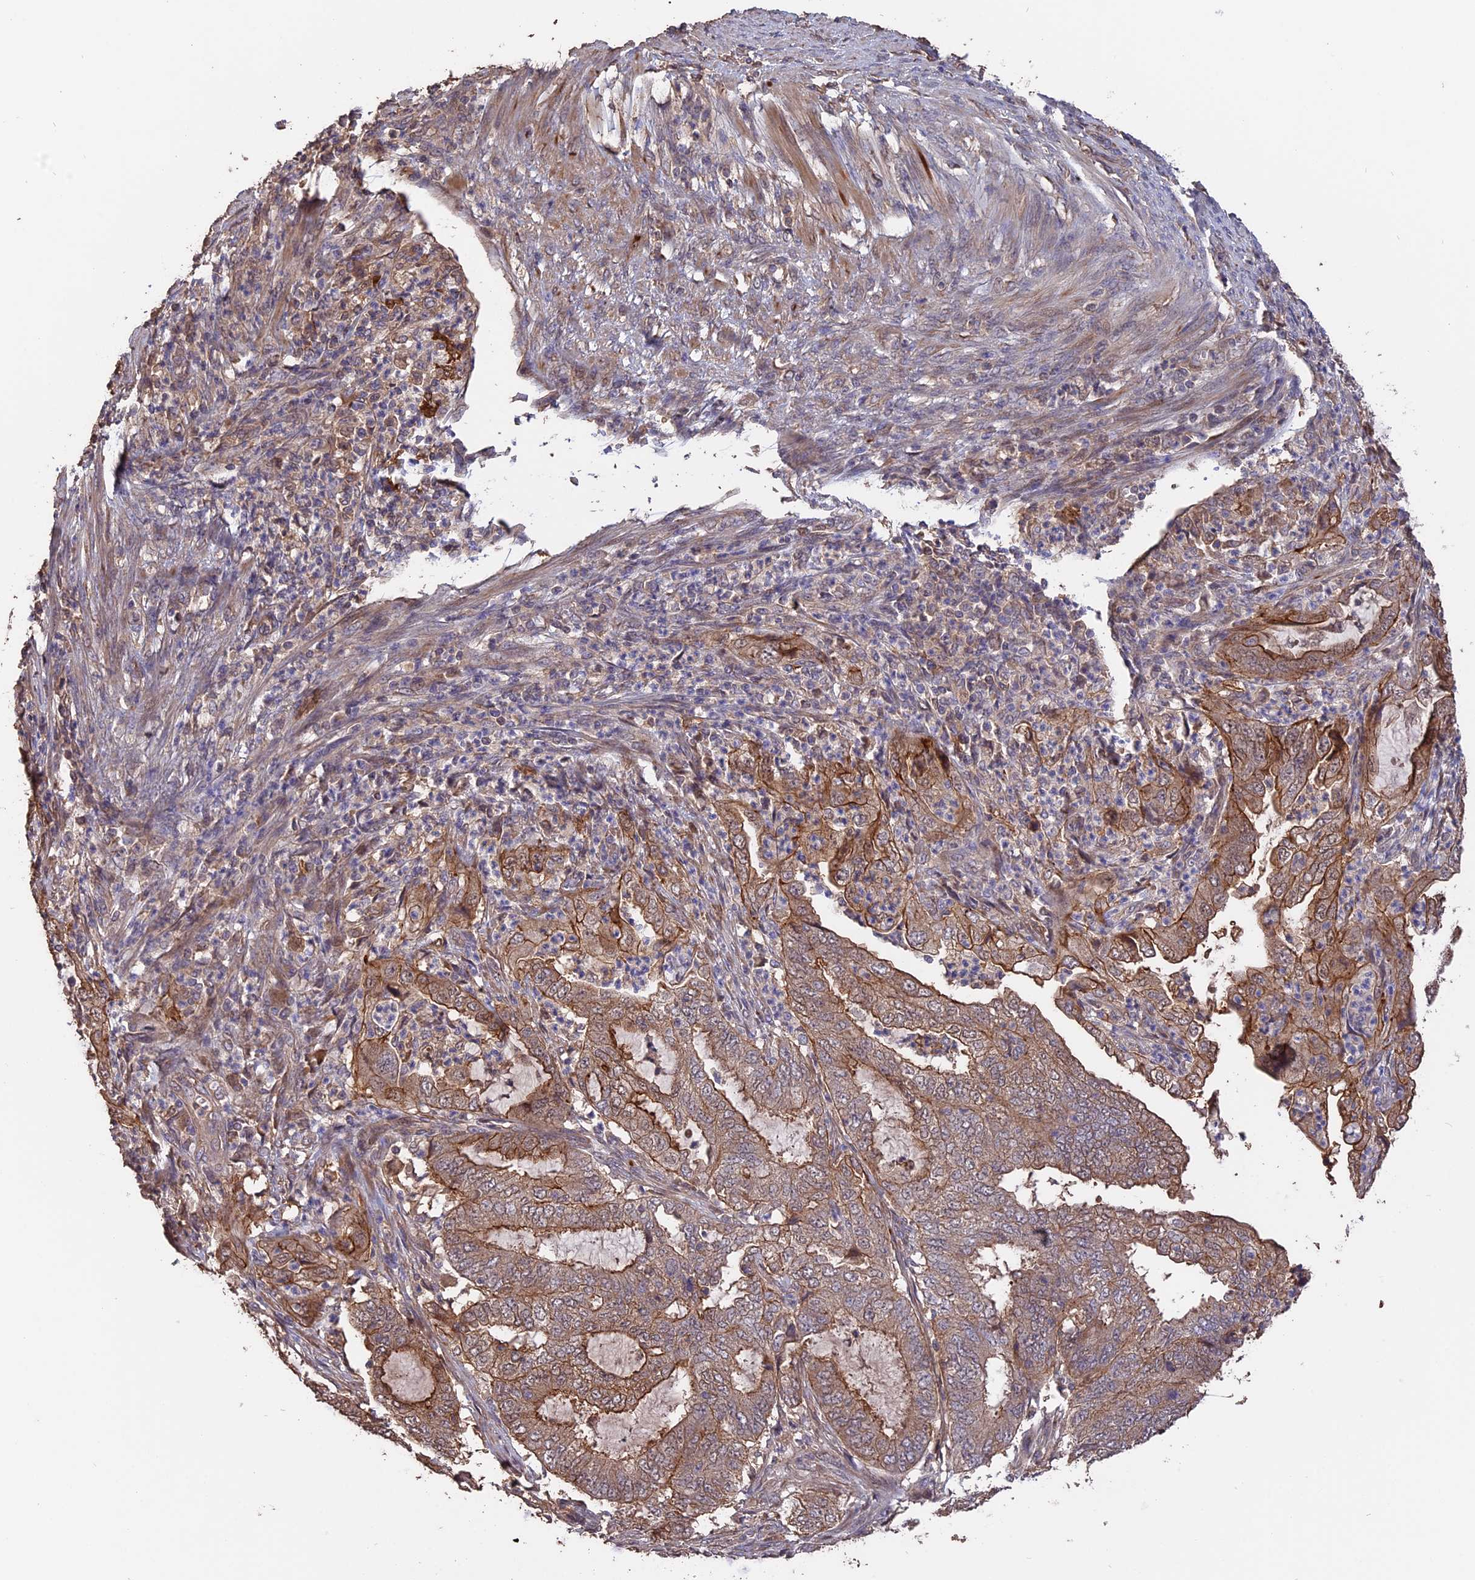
{"staining": {"intensity": "moderate", "quantity": "25%-75%", "location": "cytoplasmic/membranous"}, "tissue": "endometrial cancer", "cell_type": "Tumor cells", "image_type": "cancer", "snomed": [{"axis": "morphology", "description": "Adenocarcinoma, NOS"}, {"axis": "topography", "description": "Endometrium"}], "caption": "Protein expression analysis of human endometrial adenocarcinoma reveals moderate cytoplasmic/membranous staining in approximately 25%-75% of tumor cells. (brown staining indicates protein expression, while blue staining denotes nuclei).", "gene": "RASAL1", "patient": {"sex": "female", "age": 51}}